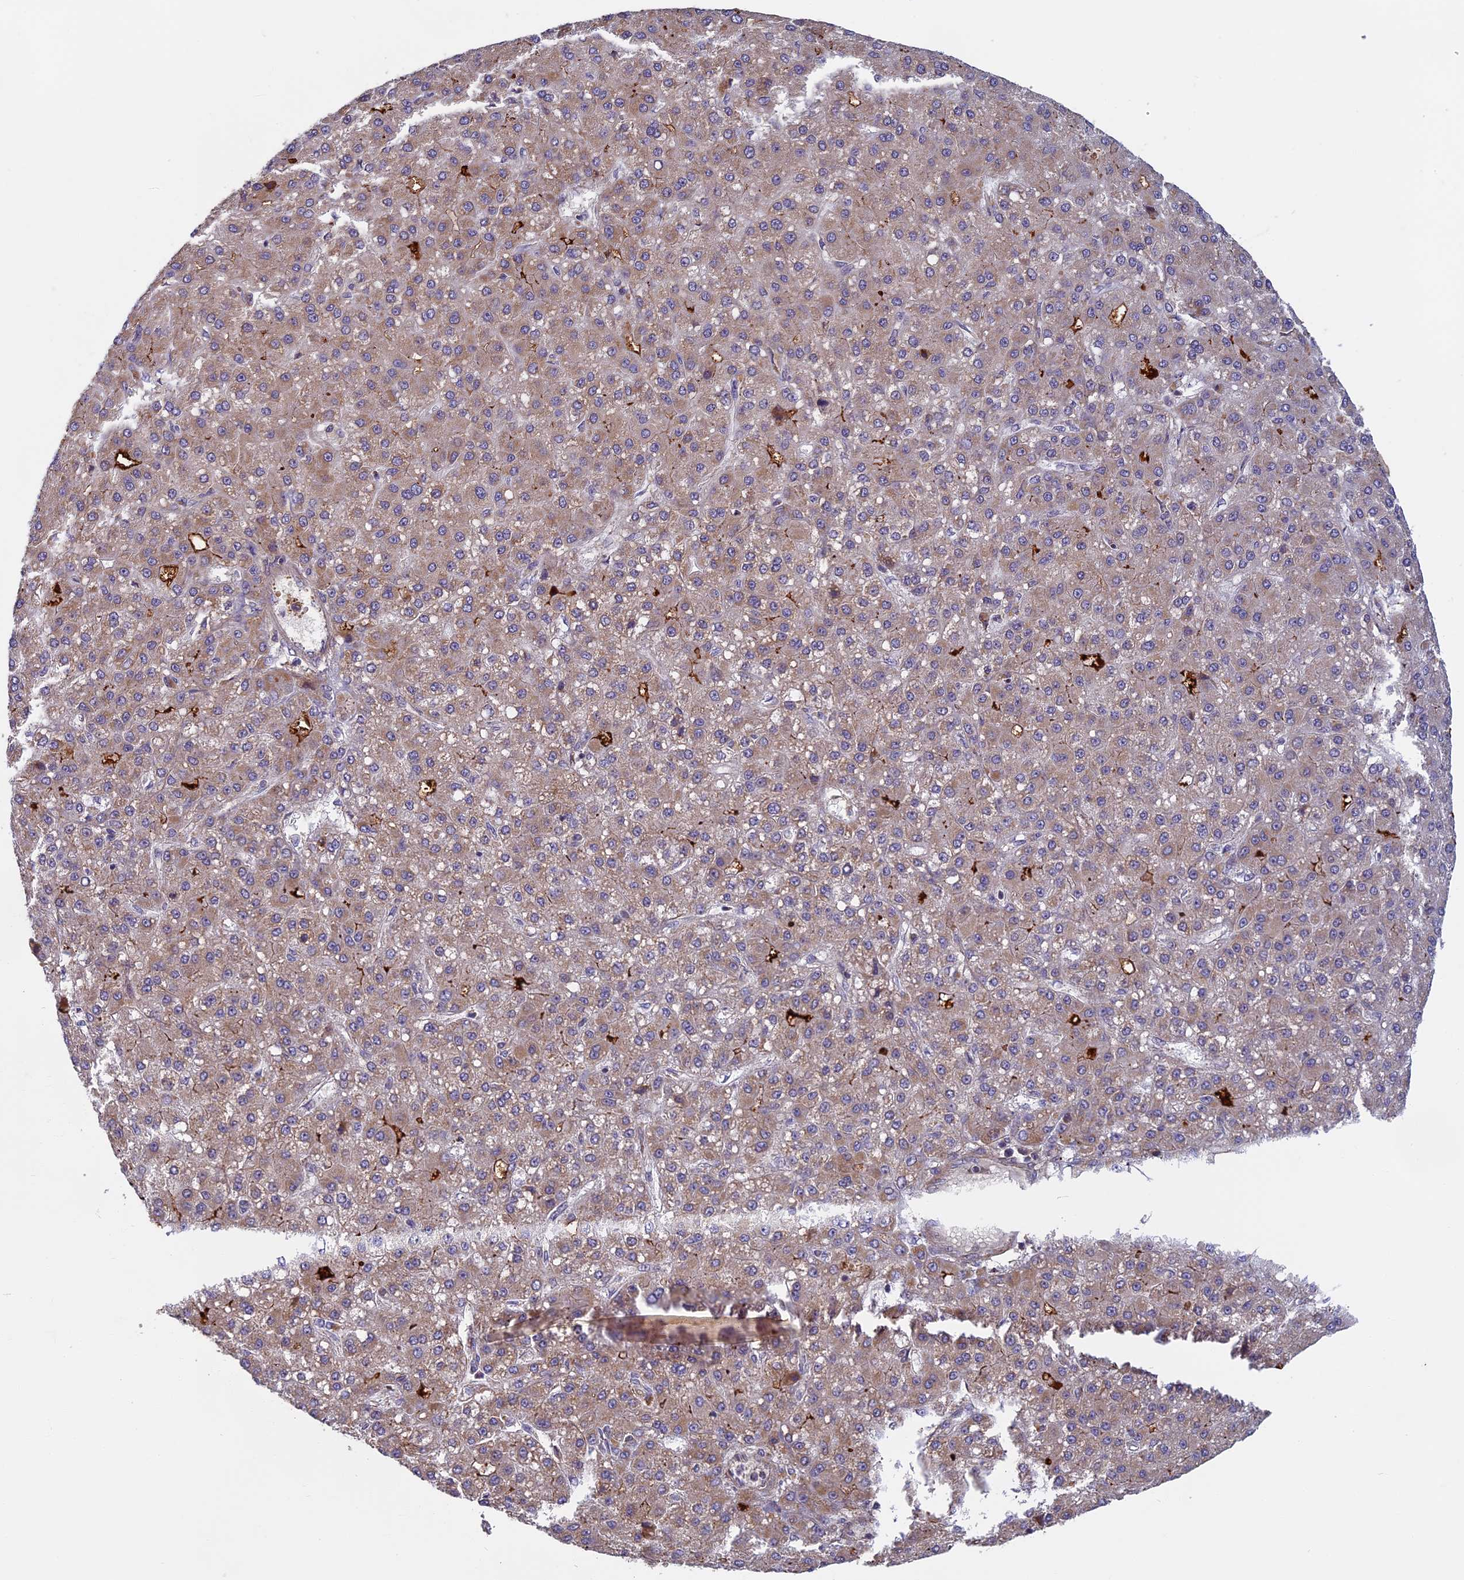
{"staining": {"intensity": "strong", "quantity": "<25%", "location": "cytoplasmic/membranous"}, "tissue": "liver cancer", "cell_type": "Tumor cells", "image_type": "cancer", "snomed": [{"axis": "morphology", "description": "Carcinoma, Hepatocellular, NOS"}, {"axis": "topography", "description": "Liver"}], "caption": "Immunohistochemistry (IHC) (DAB) staining of hepatocellular carcinoma (liver) exhibits strong cytoplasmic/membranous protein positivity in about <25% of tumor cells.", "gene": "EDAR", "patient": {"sex": "male", "age": 67}}